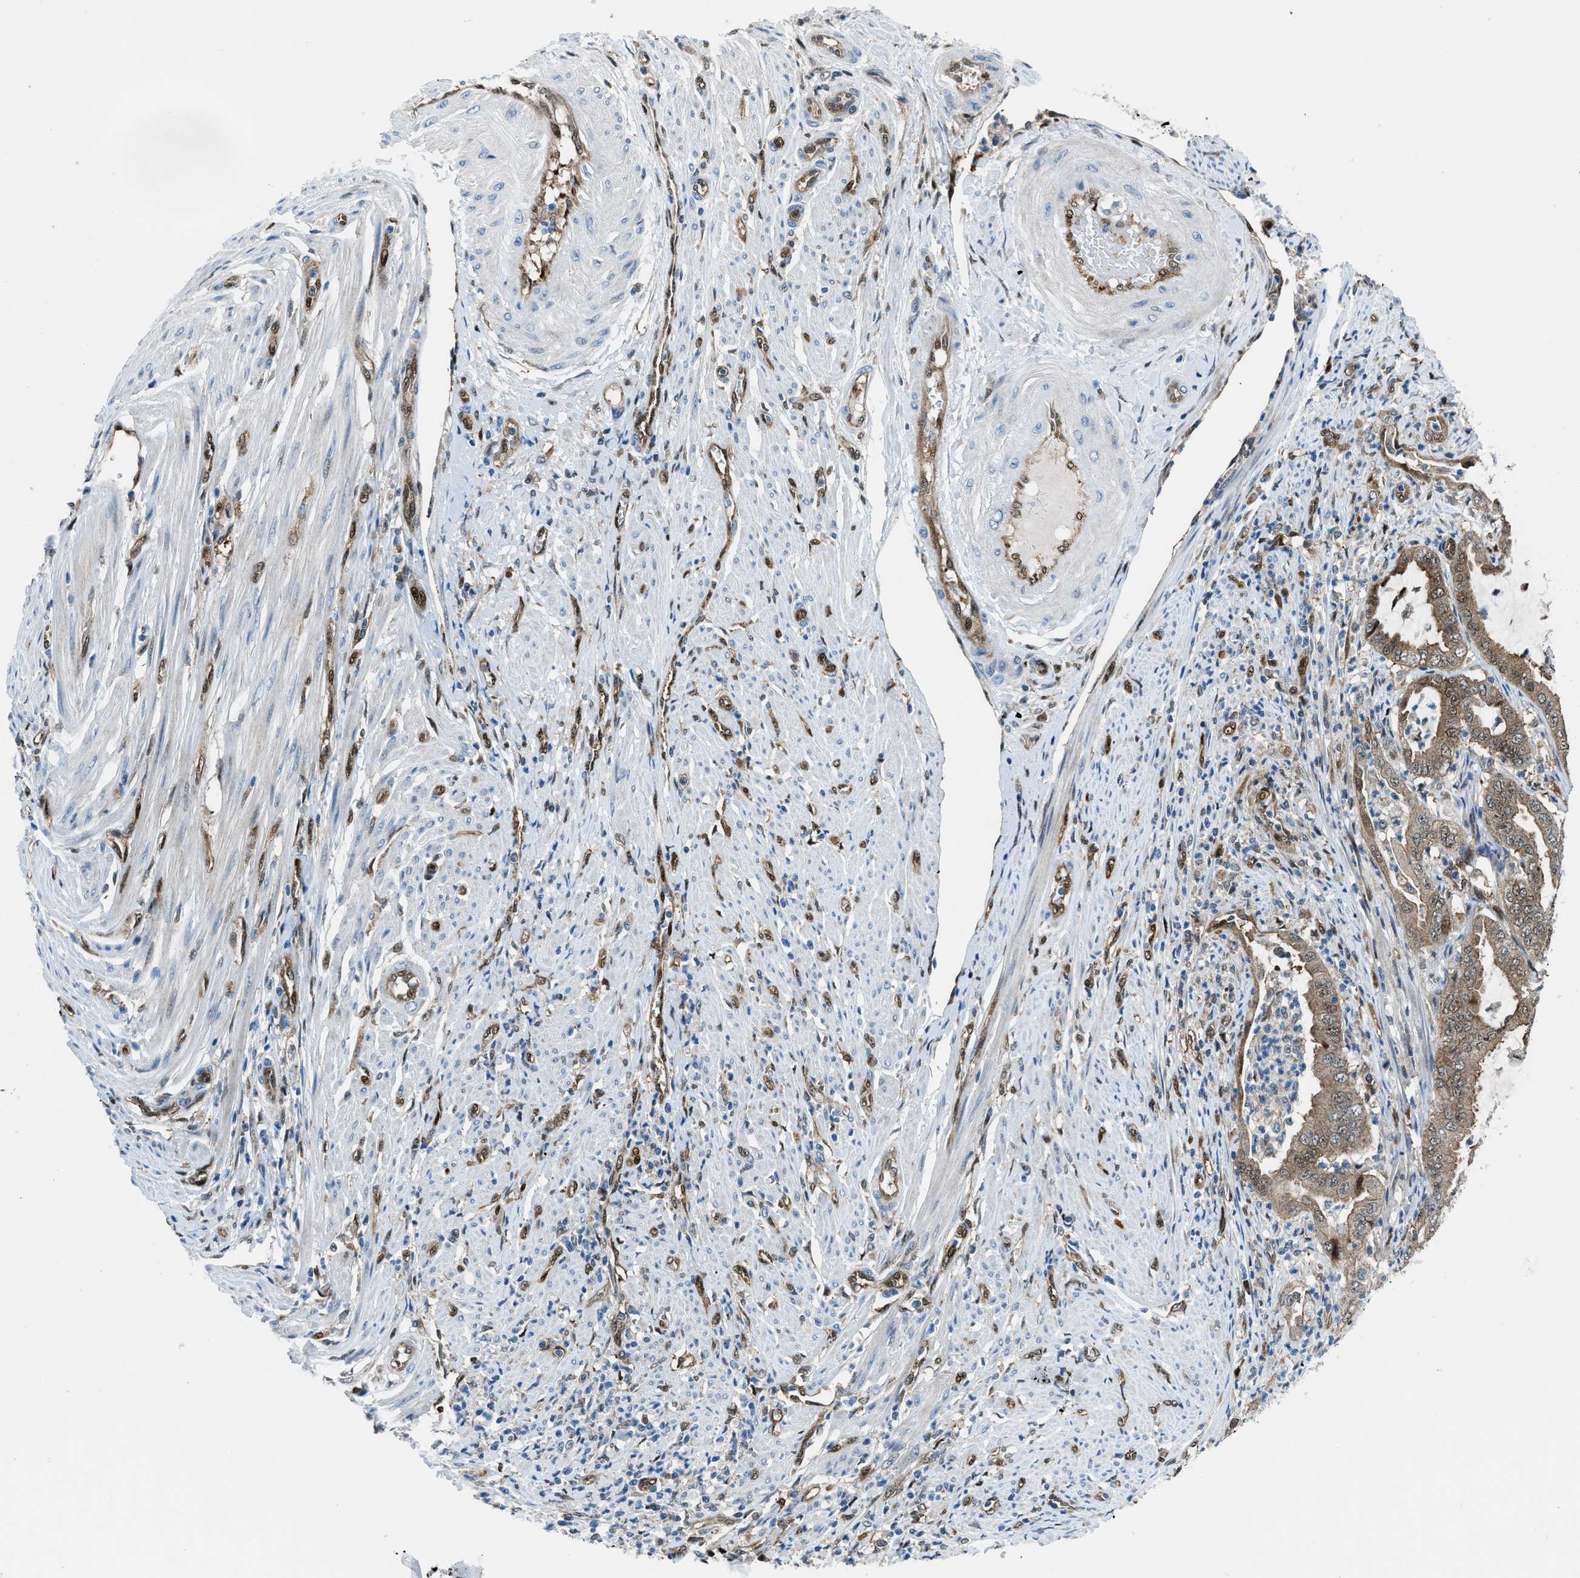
{"staining": {"intensity": "moderate", "quantity": ">75%", "location": "cytoplasmic/membranous,nuclear"}, "tissue": "endometrial cancer", "cell_type": "Tumor cells", "image_type": "cancer", "snomed": [{"axis": "morphology", "description": "Adenocarcinoma, NOS"}, {"axis": "topography", "description": "Endometrium"}], "caption": "A brown stain shows moderate cytoplasmic/membranous and nuclear staining of a protein in human endometrial adenocarcinoma tumor cells.", "gene": "YWHAE", "patient": {"sex": "female", "age": 70}}